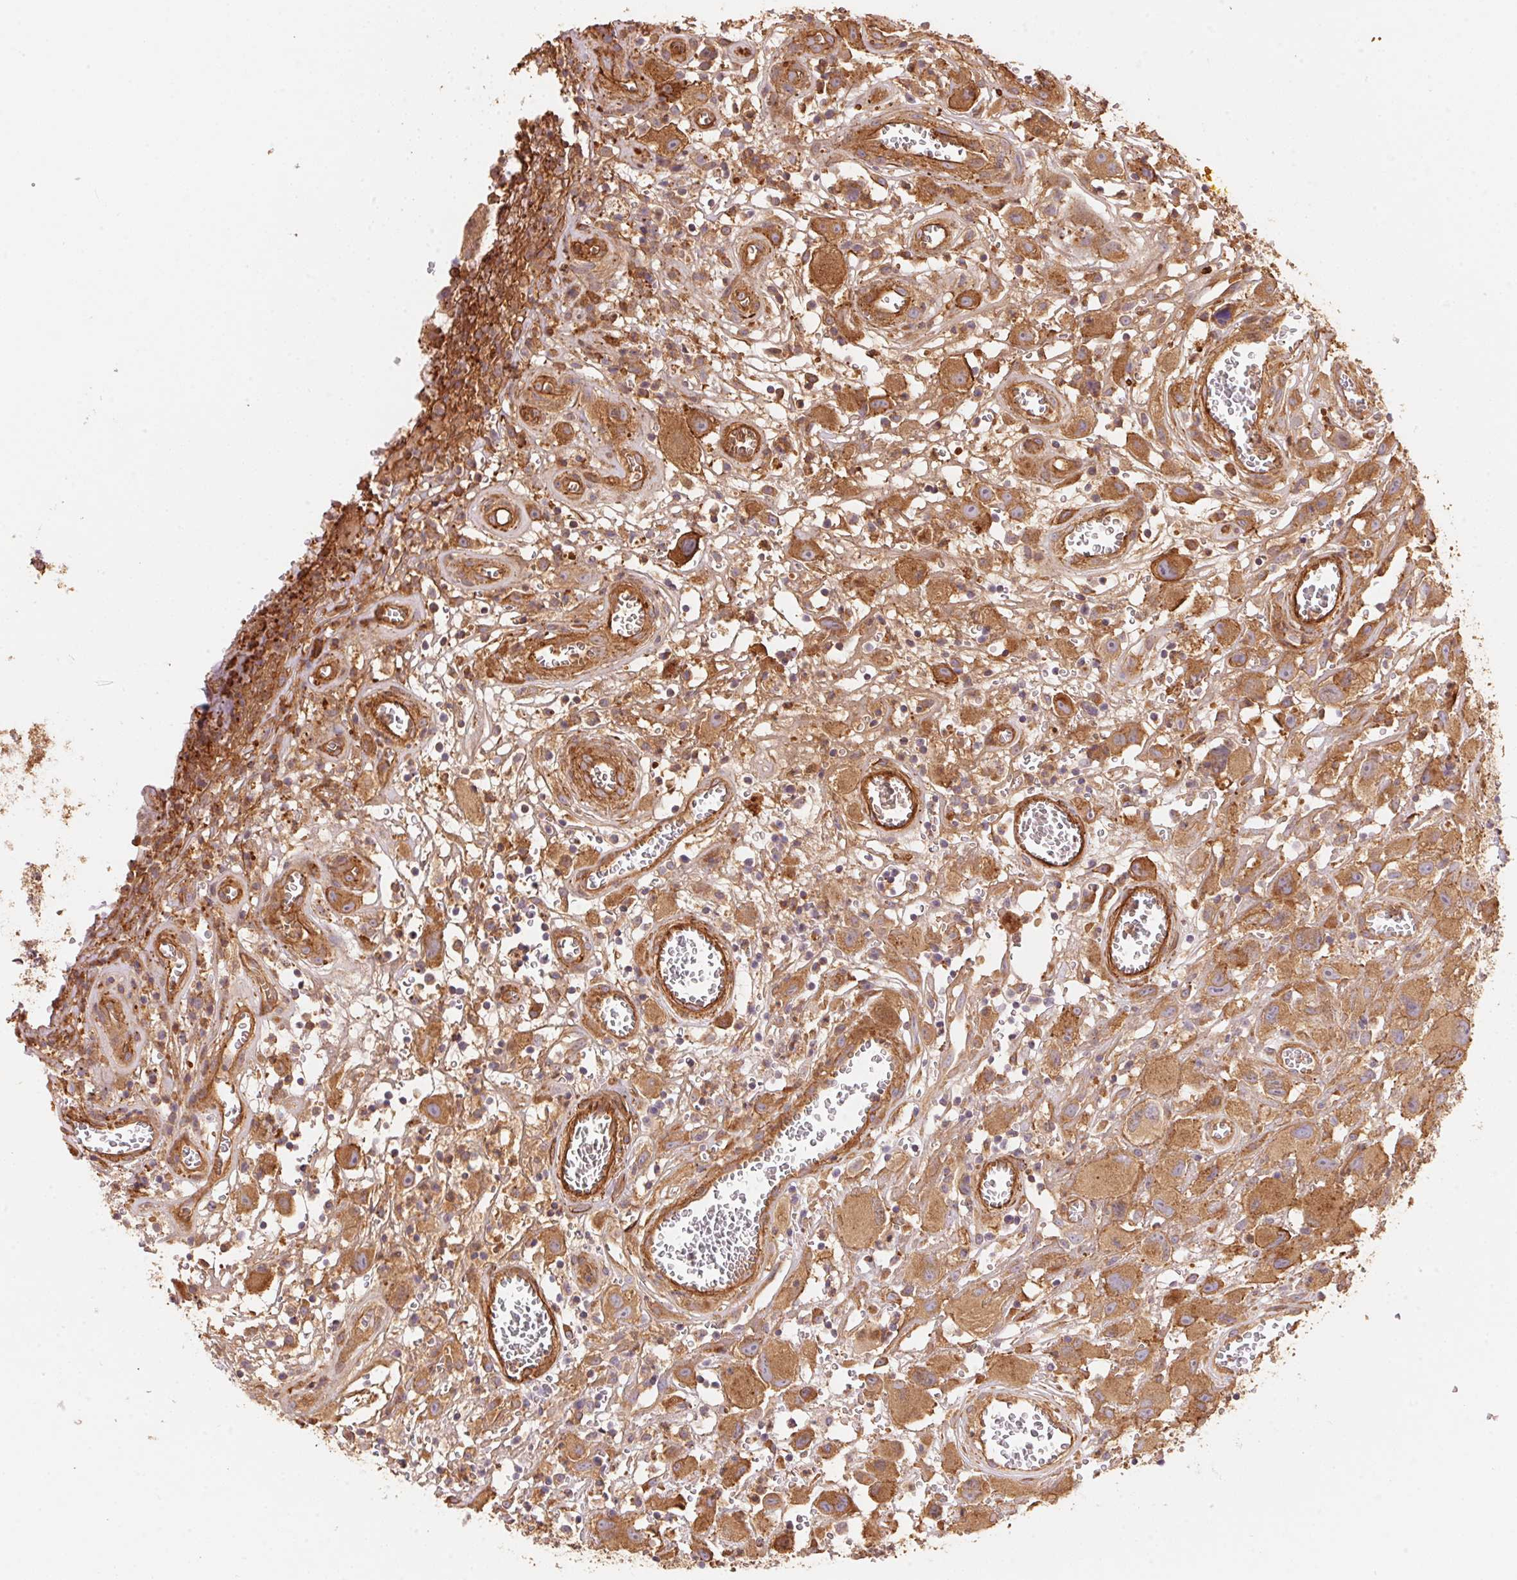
{"staining": {"intensity": "moderate", "quantity": ">75%", "location": "cytoplasmic/membranous"}, "tissue": "head and neck cancer", "cell_type": "Tumor cells", "image_type": "cancer", "snomed": [{"axis": "morphology", "description": "Squamous cell carcinoma, NOS"}, {"axis": "morphology", "description": "Squamous cell carcinoma, metastatic, NOS"}, {"axis": "topography", "description": "Oral tissue"}, {"axis": "topography", "description": "Head-Neck"}], "caption": "The image demonstrates immunohistochemical staining of head and neck metastatic squamous cell carcinoma. There is moderate cytoplasmic/membranous staining is seen in approximately >75% of tumor cells.", "gene": "FRAS1", "patient": {"sex": "female", "age": 85}}